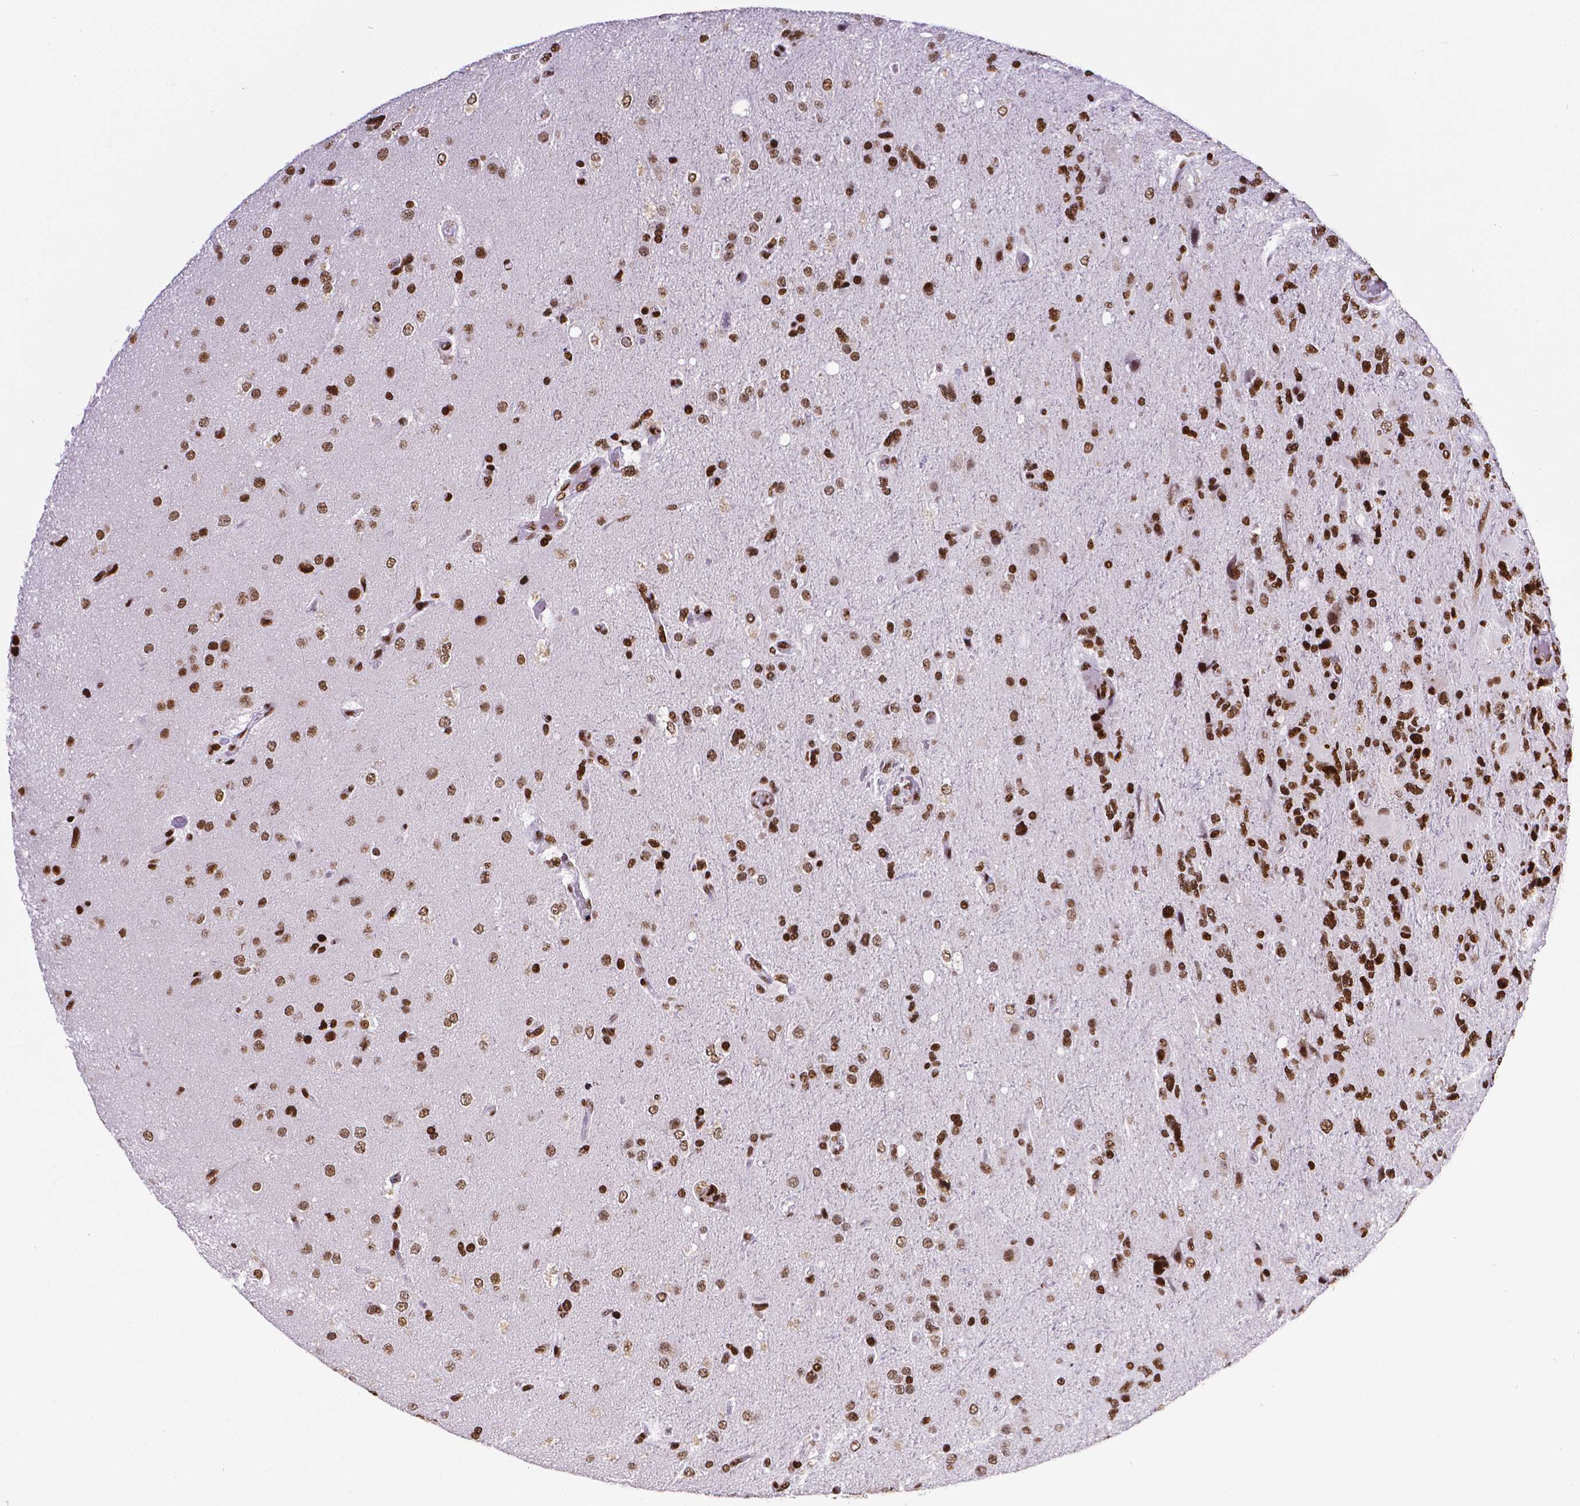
{"staining": {"intensity": "strong", "quantity": ">75%", "location": "nuclear"}, "tissue": "glioma", "cell_type": "Tumor cells", "image_type": "cancer", "snomed": [{"axis": "morphology", "description": "Glioma, malignant, High grade"}, {"axis": "topography", "description": "Brain"}], "caption": "An immunohistochemistry (IHC) image of tumor tissue is shown. Protein staining in brown shows strong nuclear positivity in malignant high-grade glioma within tumor cells.", "gene": "CTCF", "patient": {"sex": "female", "age": 71}}